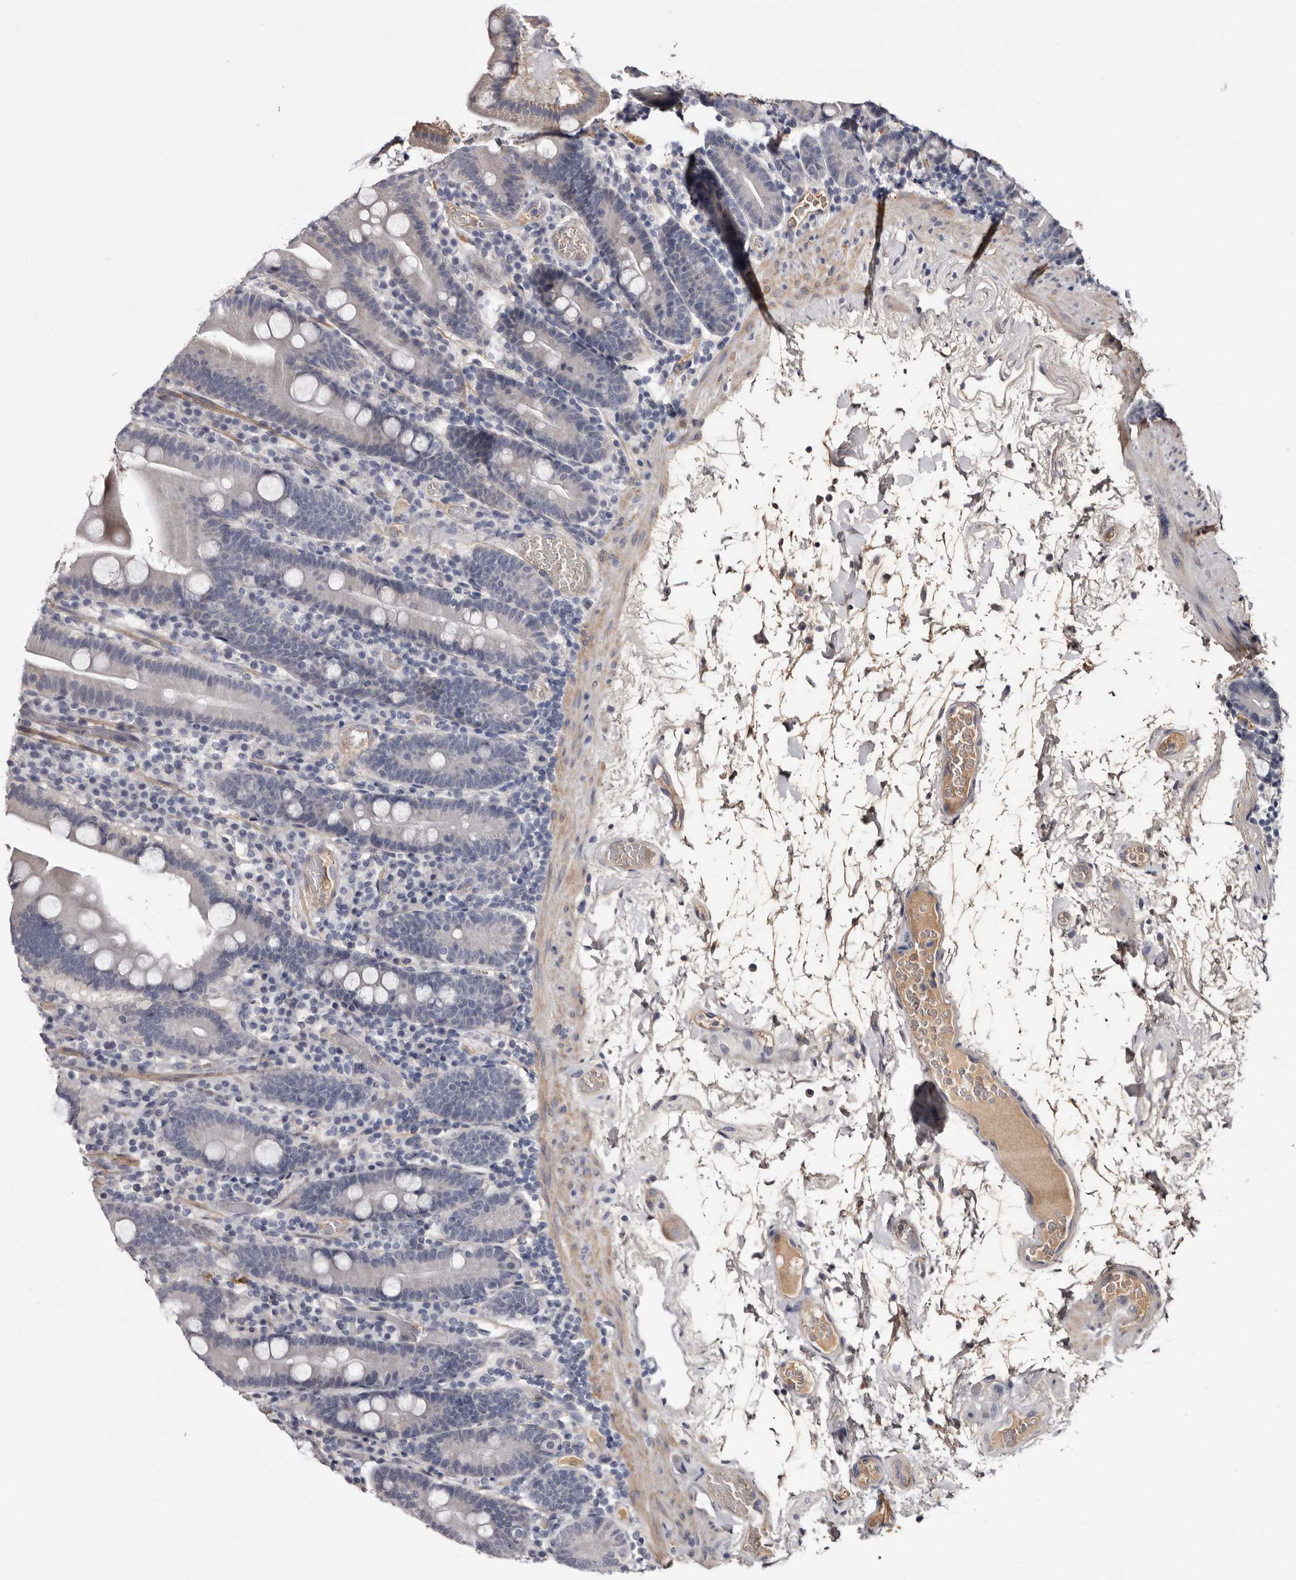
{"staining": {"intensity": "weak", "quantity": "<25%", "location": "cytoplasmic/membranous"}, "tissue": "duodenum", "cell_type": "Glandular cells", "image_type": "normal", "snomed": [{"axis": "morphology", "description": "Normal tissue, NOS"}, {"axis": "topography", "description": "Duodenum"}], "caption": "Immunohistochemical staining of normal human duodenum exhibits no significant positivity in glandular cells. The staining is performed using DAB (3,3'-diaminobenzidine) brown chromogen with nuclei counter-stained in using hematoxylin.", "gene": "CYP1B1", "patient": {"sex": "male", "age": 55}}